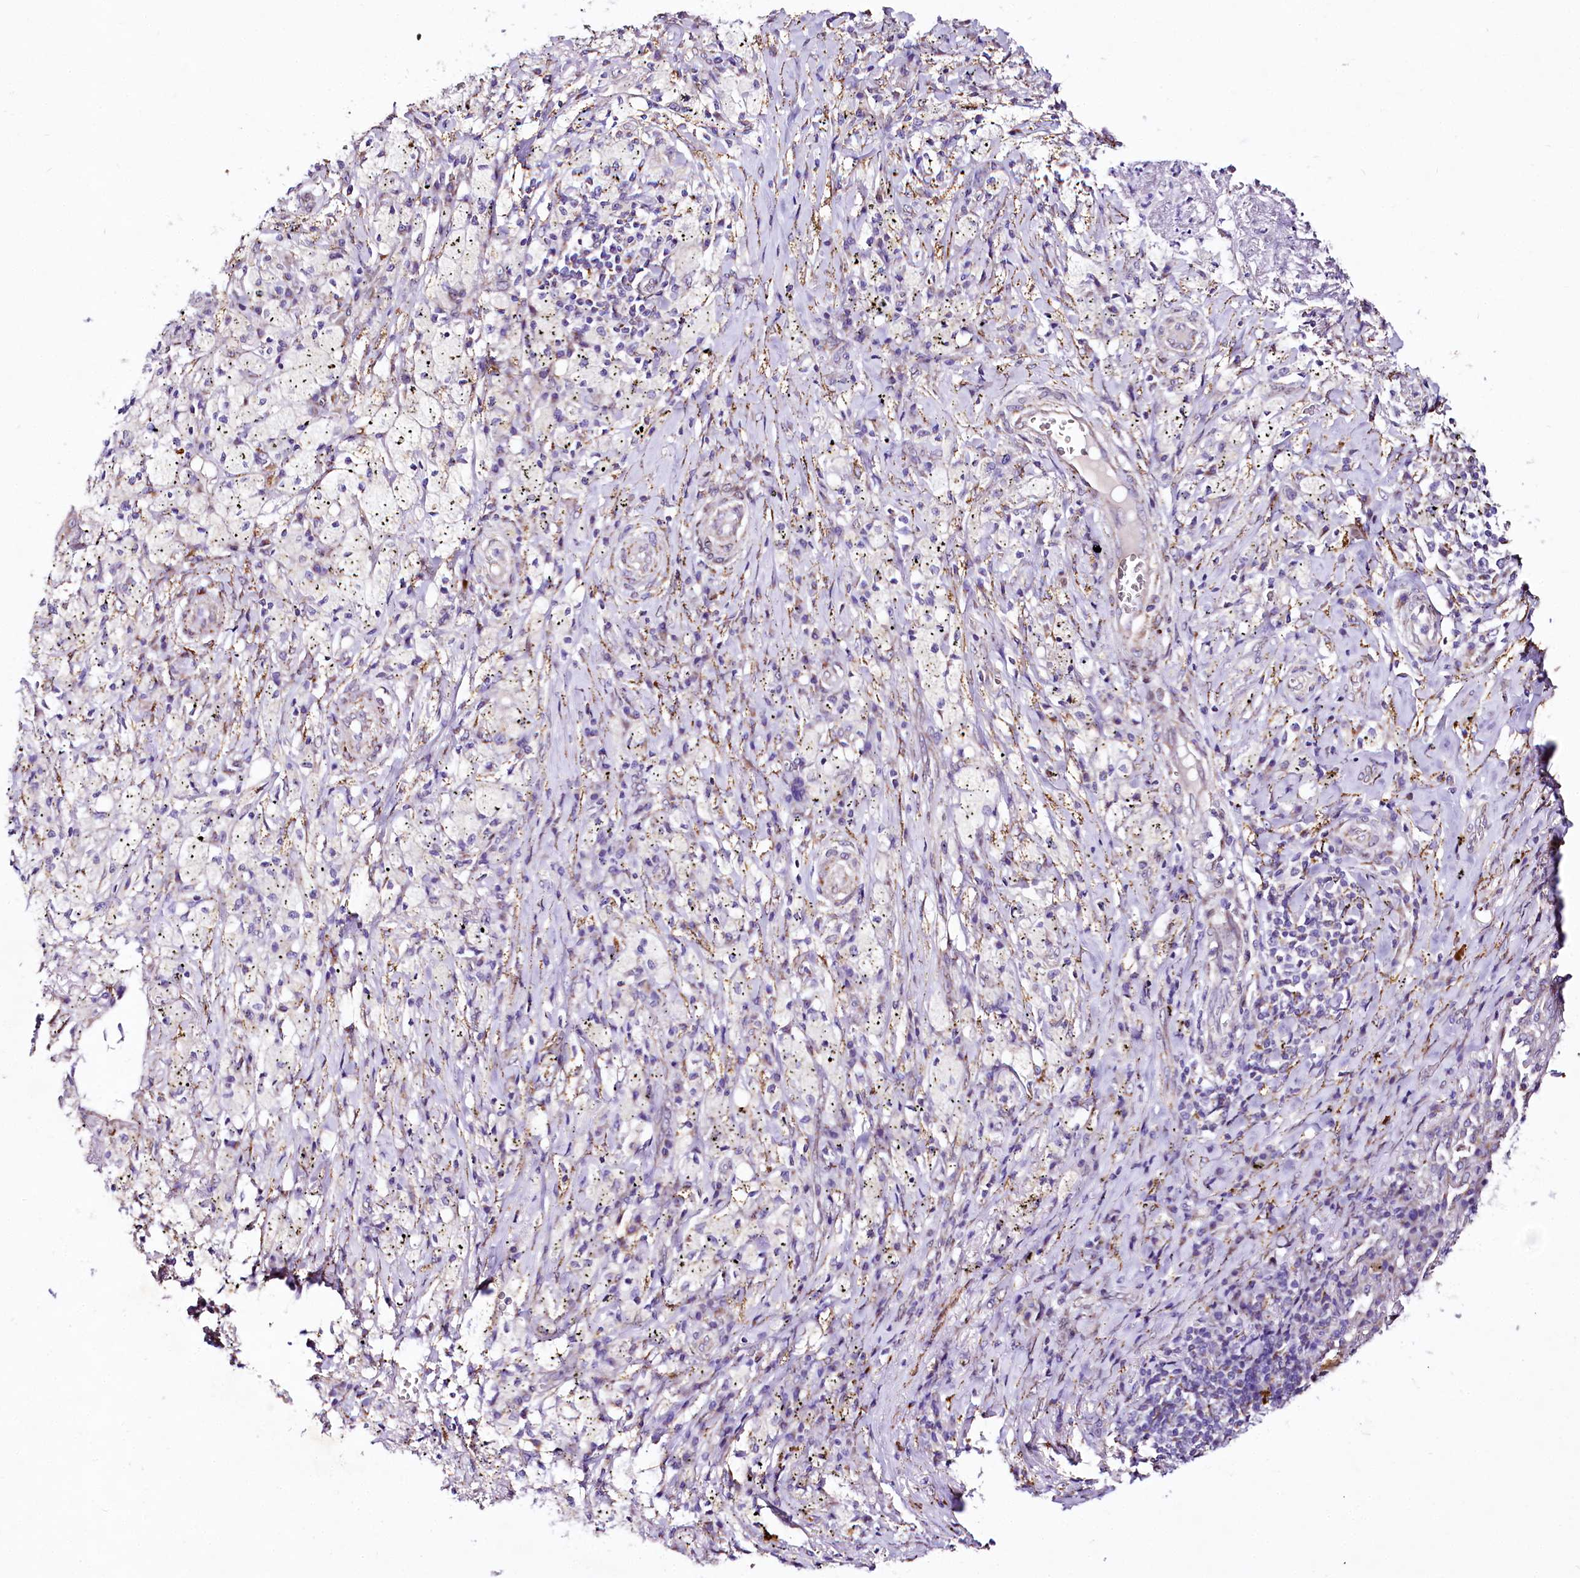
{"staining": {"intensity": "negative", "quantity": "none", "location": "none"}, "tissue": "lung cancer", "cell_type": "Tumor cells", "image_type": "cancer", "snomed": [{"axis": "morphology", "description": "Squamous cell carcinoma, NOS"}, {"axis": "topography", "description": "Lung"}], "caption": "A histopathology image of human lung squamous cell carcinoma is negative for staining in tumor cells. (DAB (3,3'-diaminobenzidine) immunohistochemistry with hematoxylin counter stain).", "gene": "PPIP5K2", "patient": {"sex": "female", "age": 63}}